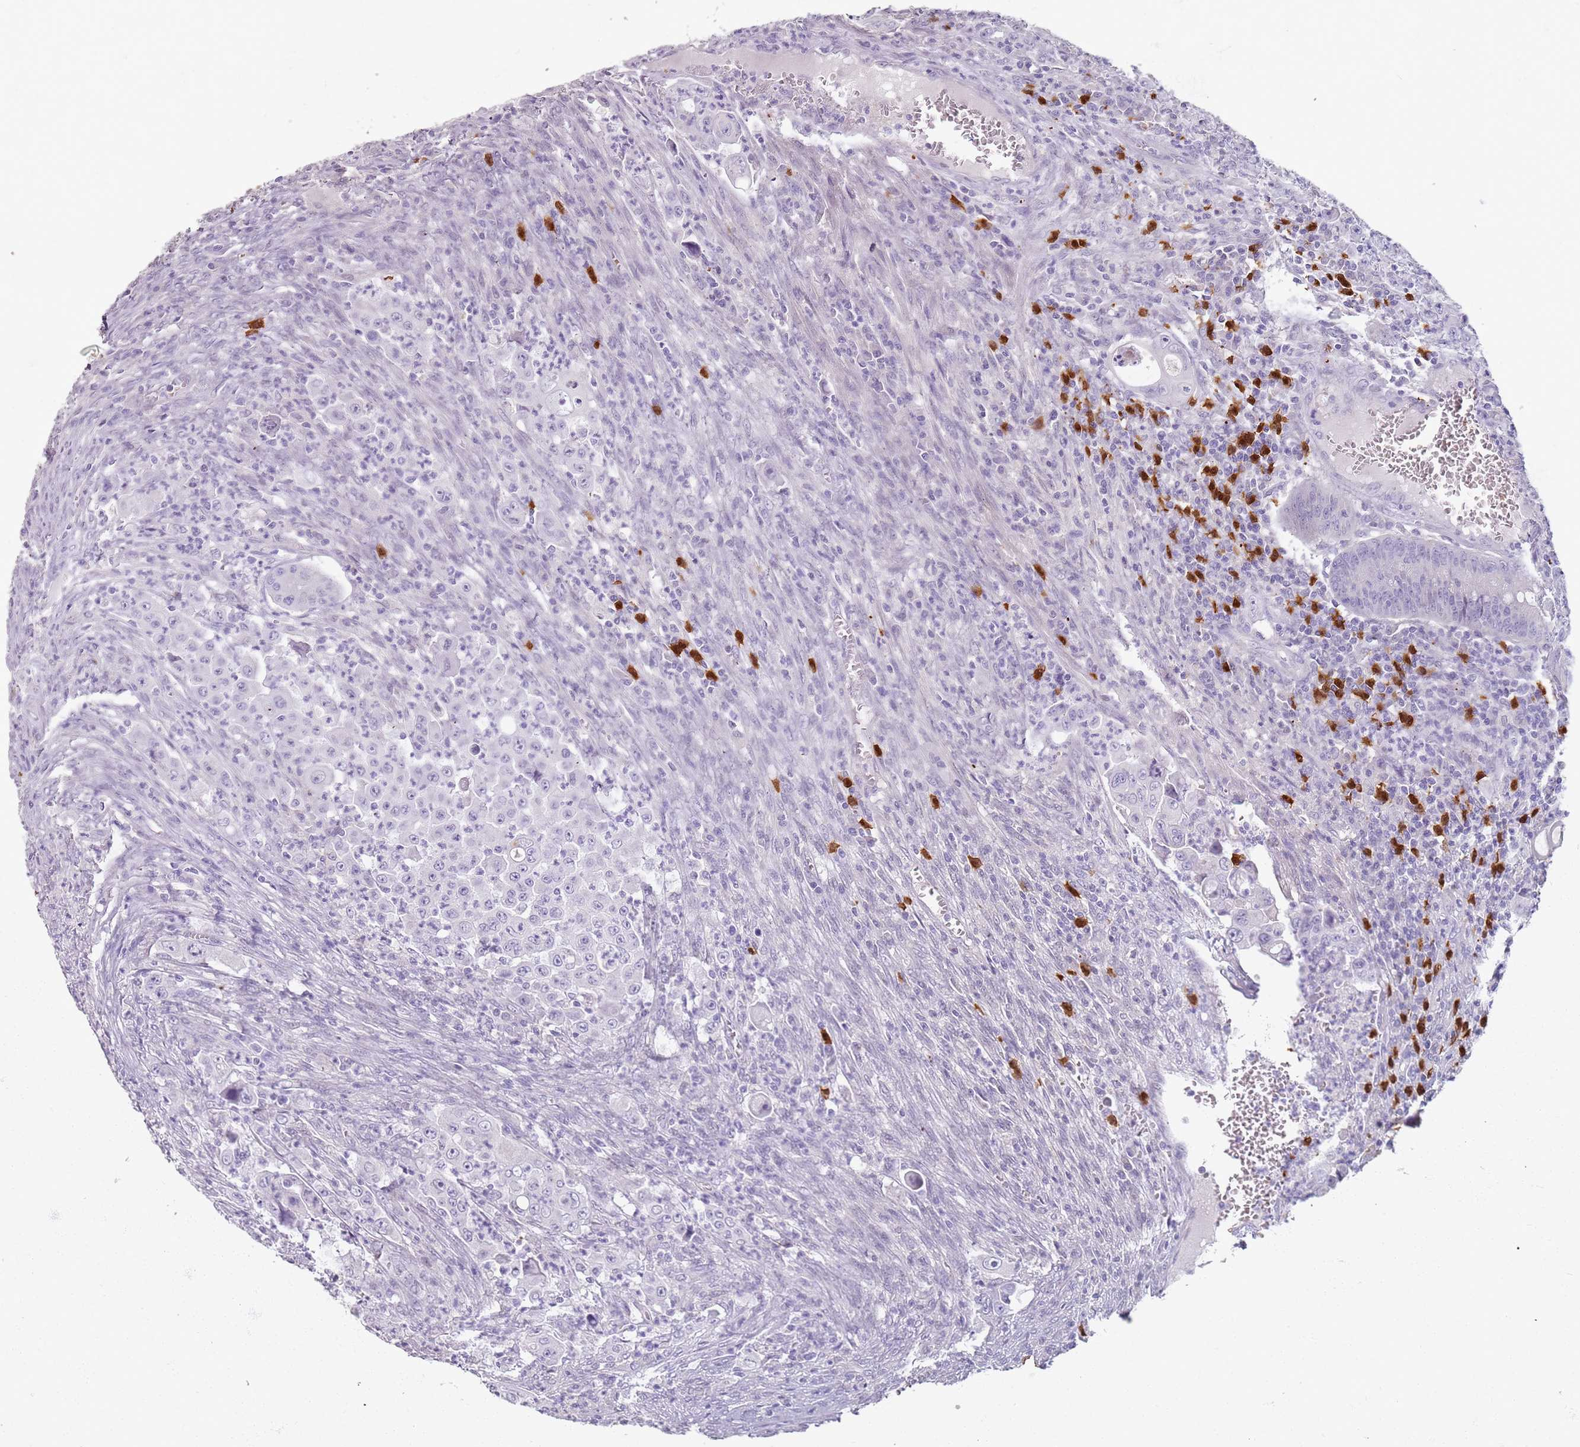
{"staining": {"intensity": "negative", "quantity": "none", "location": "none"}, "tissue": "colorectal cancer", "cell_type": "Tumor cells", "image_type": "cancer", "snomed": [{"axis": "morphology", "description": "Adenocarcinoma, NOS"}, {"axis": "topography", "description": "Colon"}], "caption": "There is no significant positivity in tumor cells of colorectal adenocarcinoma.", "gene": "CD40LG", "patient": {"sex": "male", "age": 51}}